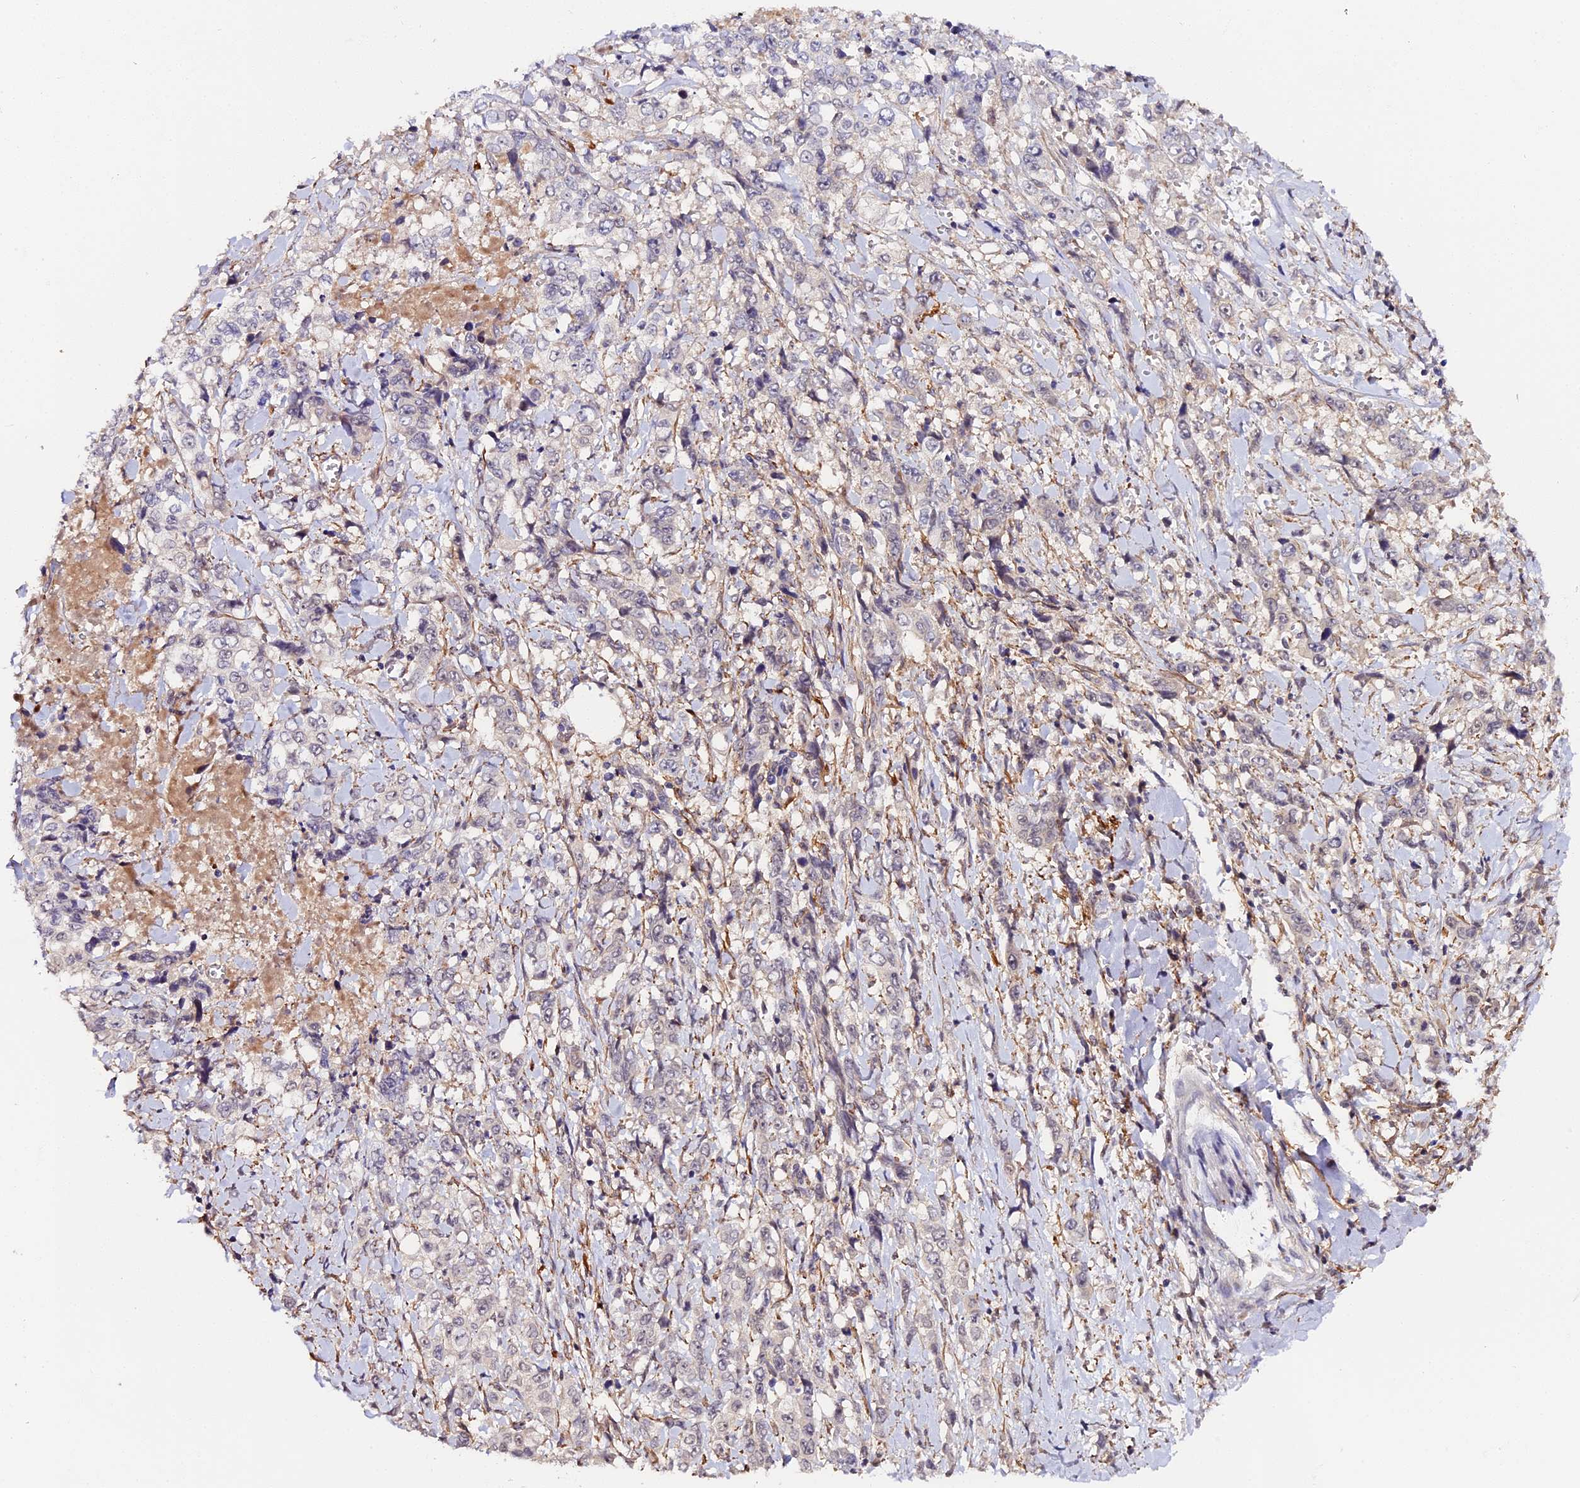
{"staining": {"intensity": "negative", "quantity": "none", "location": "none"}, "tissue": "stomach cancer", "cell_type": "Tumor cells", "image_type": "cancer", "snomed": [{"axis": "morphology", "description": "Adenocarcinoma, NOS"}, {"axis": "topography", "description": "Stomach, upper"}], "caption": "This is an immunohistochemistry image of human stomach cancer. There is no expression in tumor cells.", "gene": "IMPACT", "patient": {"sex": "male", "age": 62}}